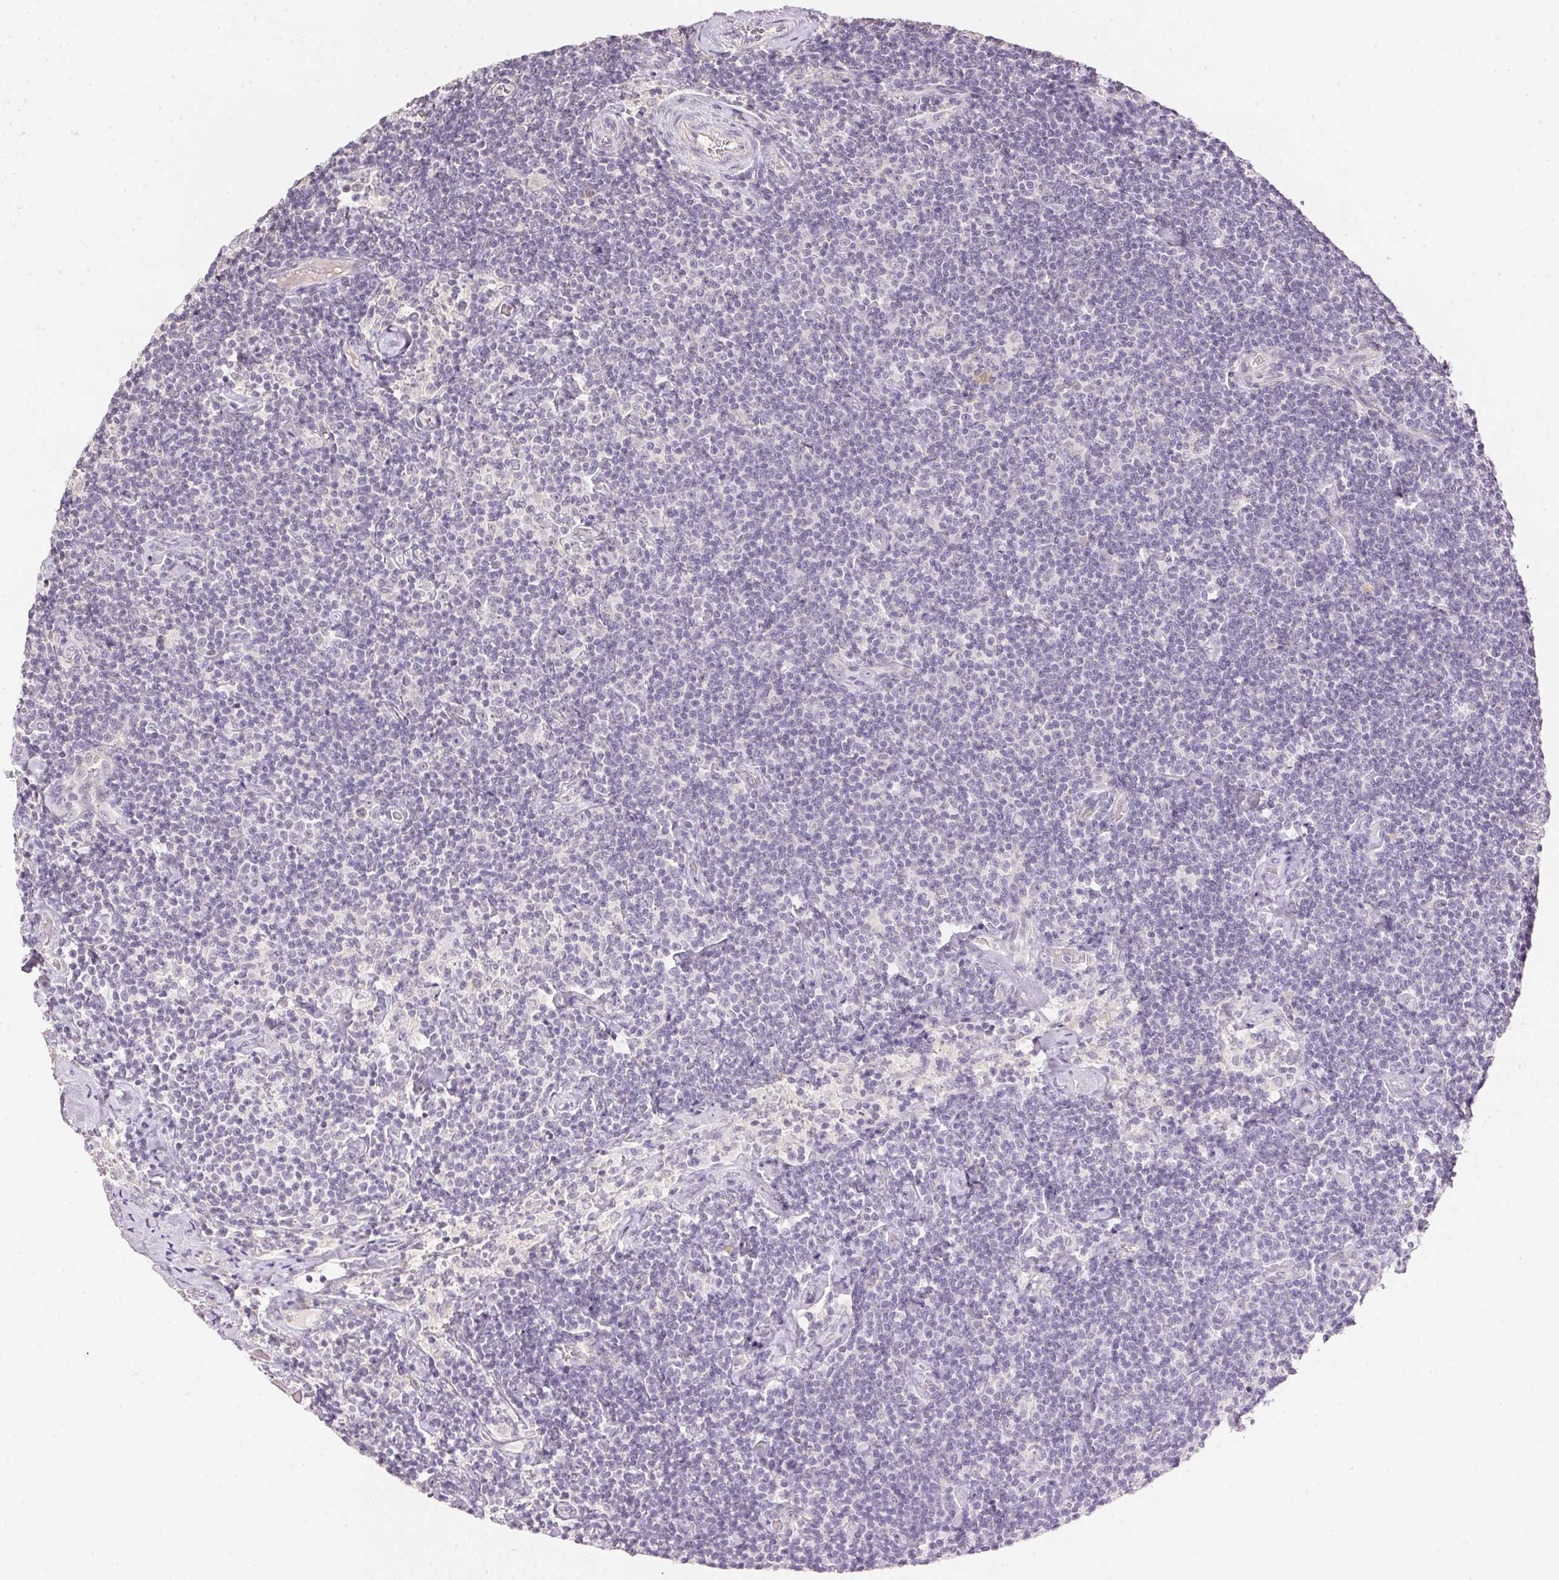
{"staining": {"intensity": "negative", "quantity": "none", "location": "none"}, "tissue": "lymphoma", "cell_type": "Tumor cells", "image_type": "cancer", "snomed": [{"axis": "morphology", "description": "Malignant lymphoma, non-Hodgkin's type, Low grade"}, {"axis": "topography", "description": "Lymph node"}], "caption": "Protein analysis of malignant lymphoma, non-Hodgkin's type (low-grade) shows no significant staining in tumor cells.", "gene": "DHCR24", "patient": {"sex": "male", "age": 81}}